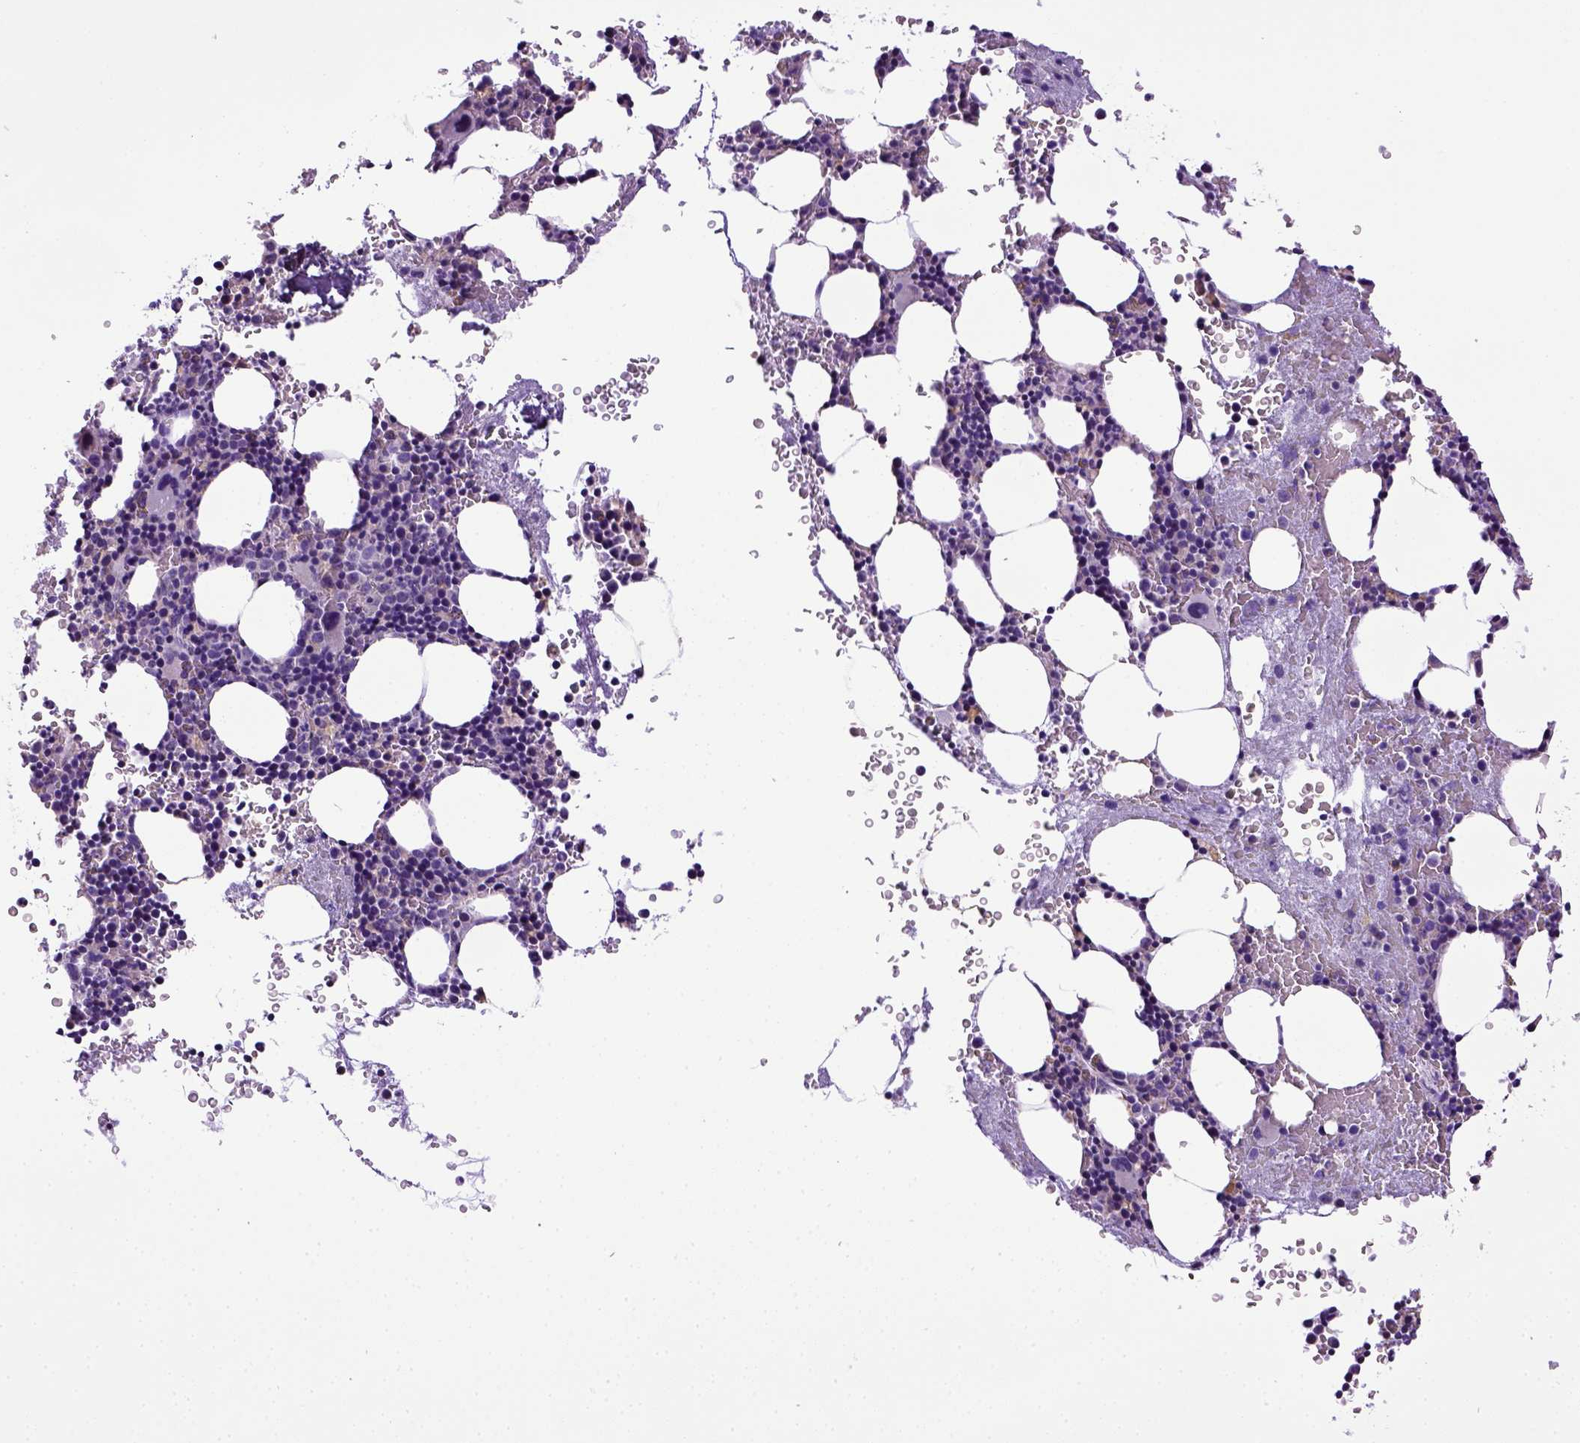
{"staining": {"intensity": "negative", "quantity": "none", "location": "none"}, "tissue": "bone marrow", "cell_type": "Hematopoietic cells", "image_type": "normal", "snomed": [{"axis": "morphology", "description": "Normal tissue, NOS"}, {"axis": "topography", "description": "Bone marrow"}], "caption": "Immunohistochemistry of unremarkable human bone marrow displays no expression in hematopoietic cells.", "gene": "SPEF1", "patient": {"sex": "male", "age": 77}}